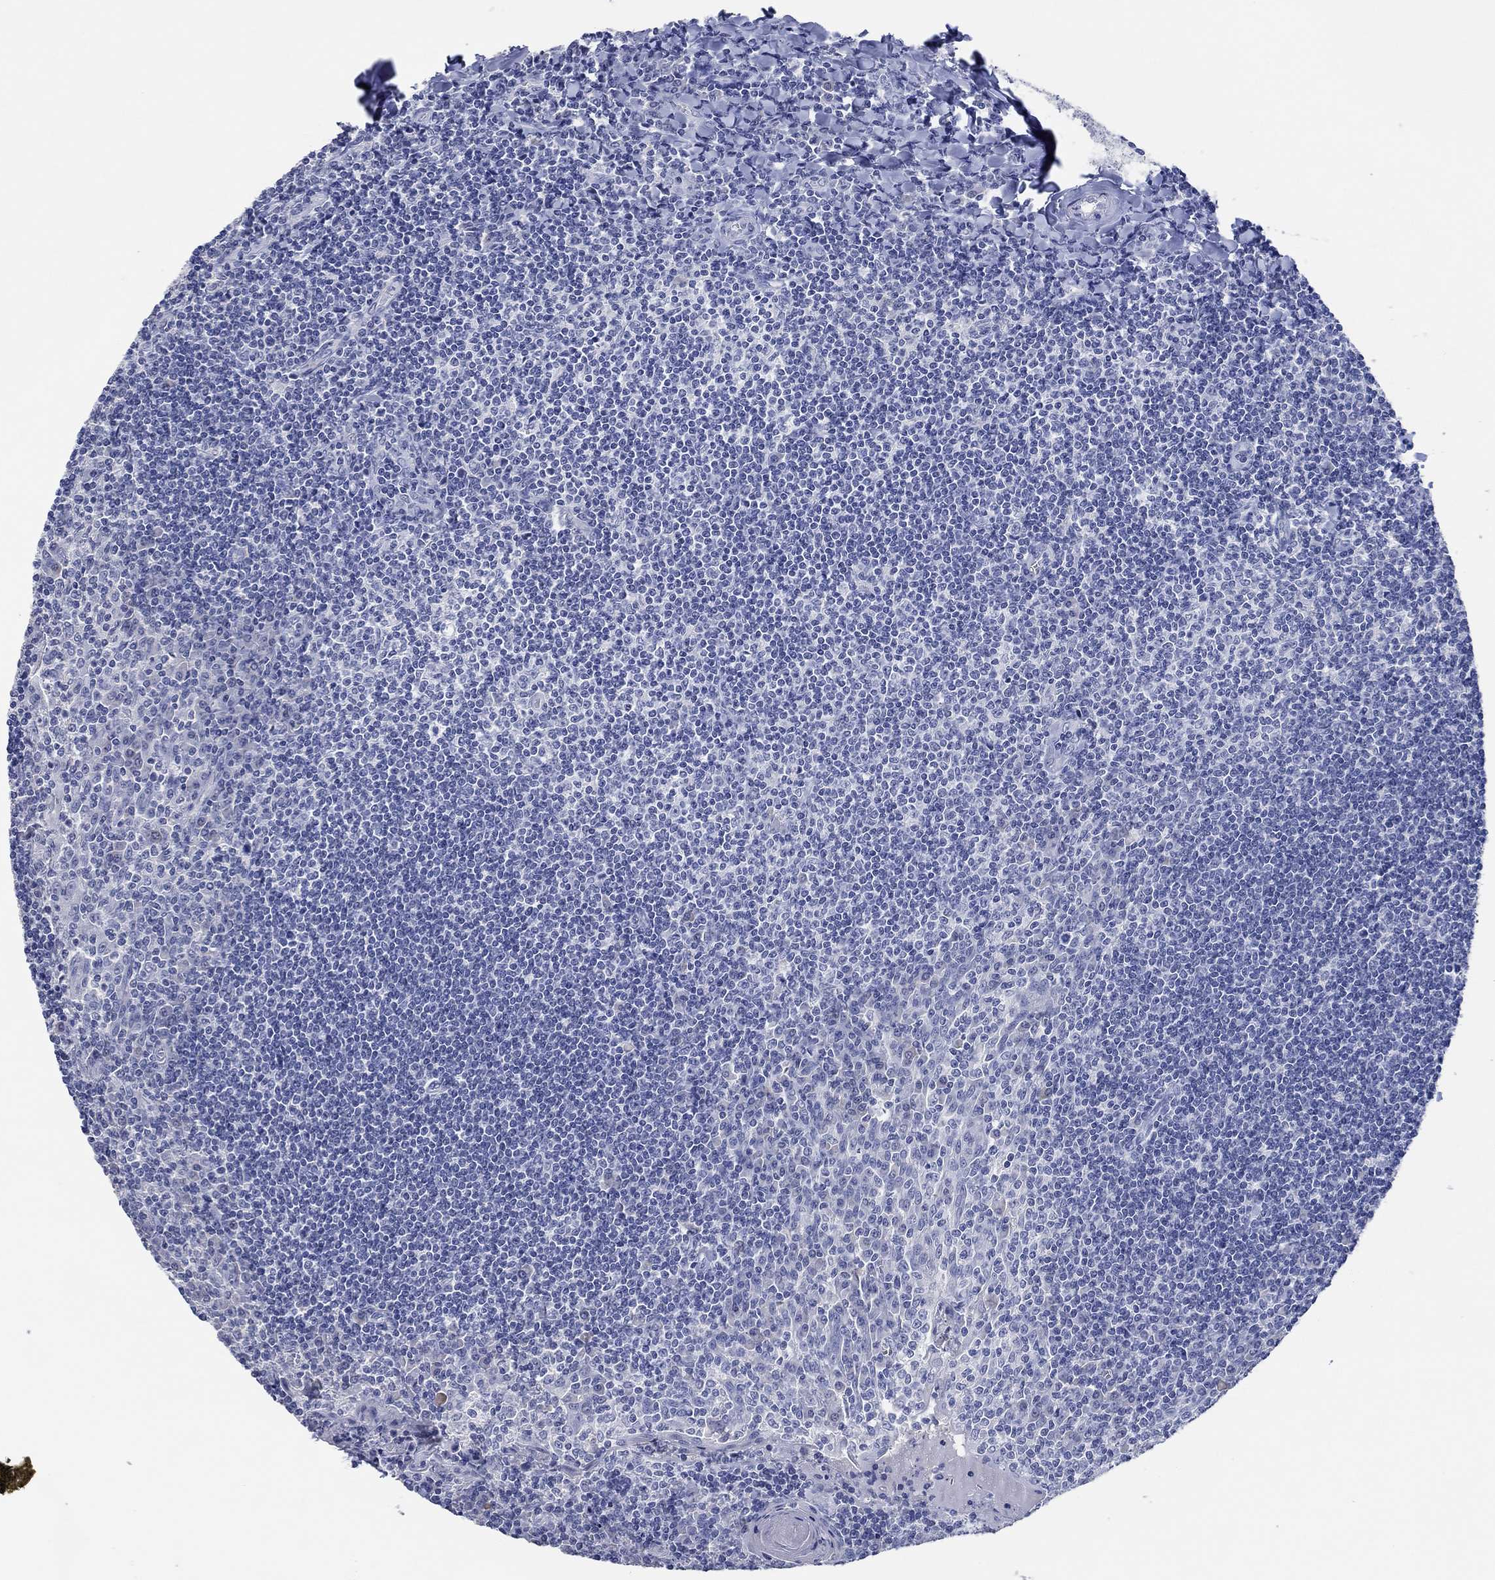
{"staining": {"intensity": "negative", "quantity": "none", "location": "none"}, "tissue": "tonsil", "cell_type": "Germinal center cells", "image_type": "normal", "snomed": [{"axis": "morphology", "description": "Normal tissue, NOS"}, {"axis": "topography", "description": "Tonsil"}], "caption": "Image shows no significant protein positivity in germinal center cells of benign tonsil.", "gene": "POU5F1", "patient": {"sex": "female", "age": 12}}